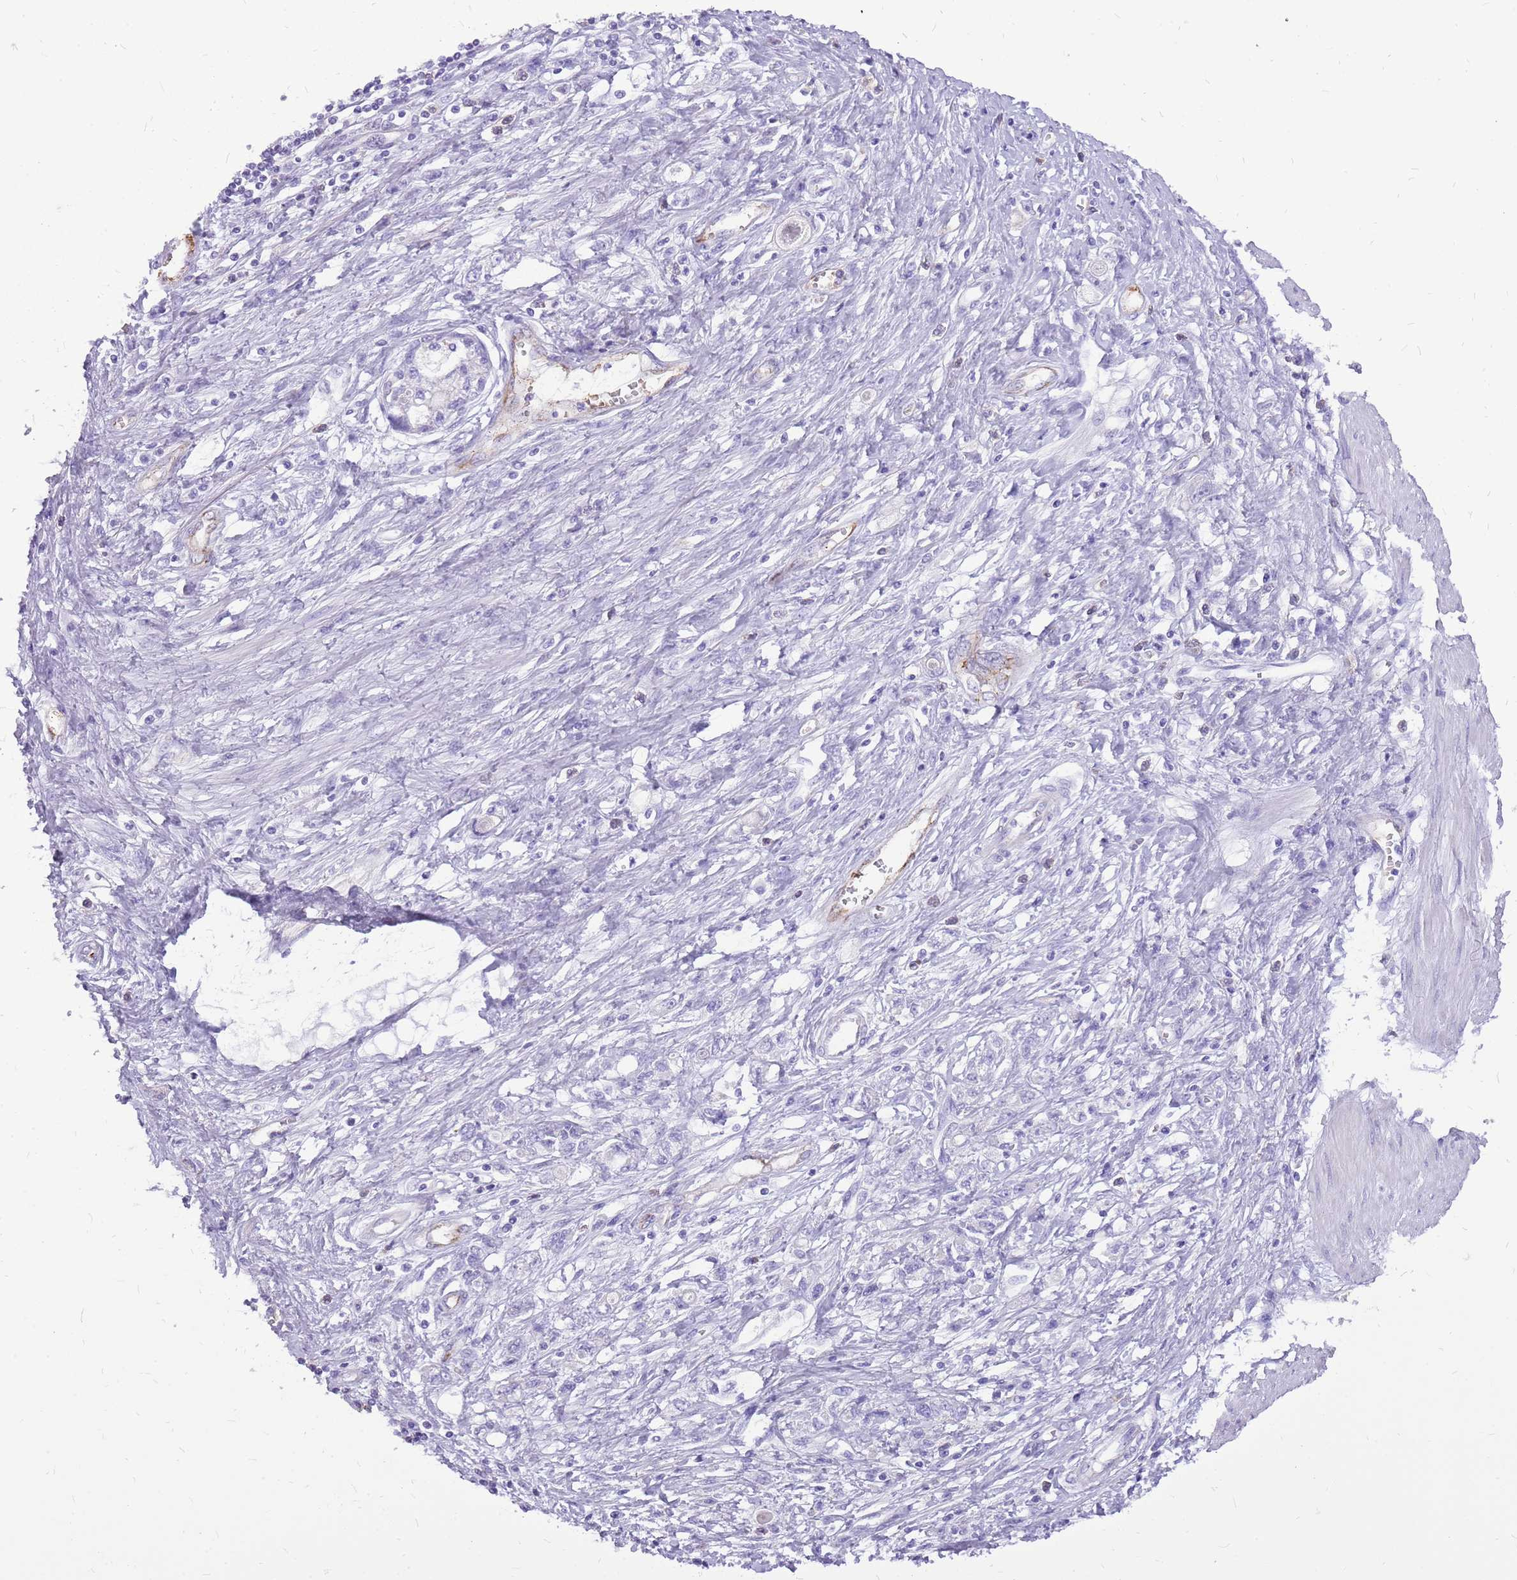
{"staining": {"intensity": "negative", "quantity": "none", "location": "none"}, "tissue": "stomach cancer", "cell_type": "Tumor cells", "image_type": "cancer", "snomed": [{"axis": "morphology", "description": "Adenocarcinoma, NOS"}, {"axis": "topography", "description": "Stomach"}], "caption": "Stomach cancer was stained to show a protein in brown. There is no significant expression in tumor cells.", "gene": "PCNX1", "patient": {"sex": "female", "age": 76}}